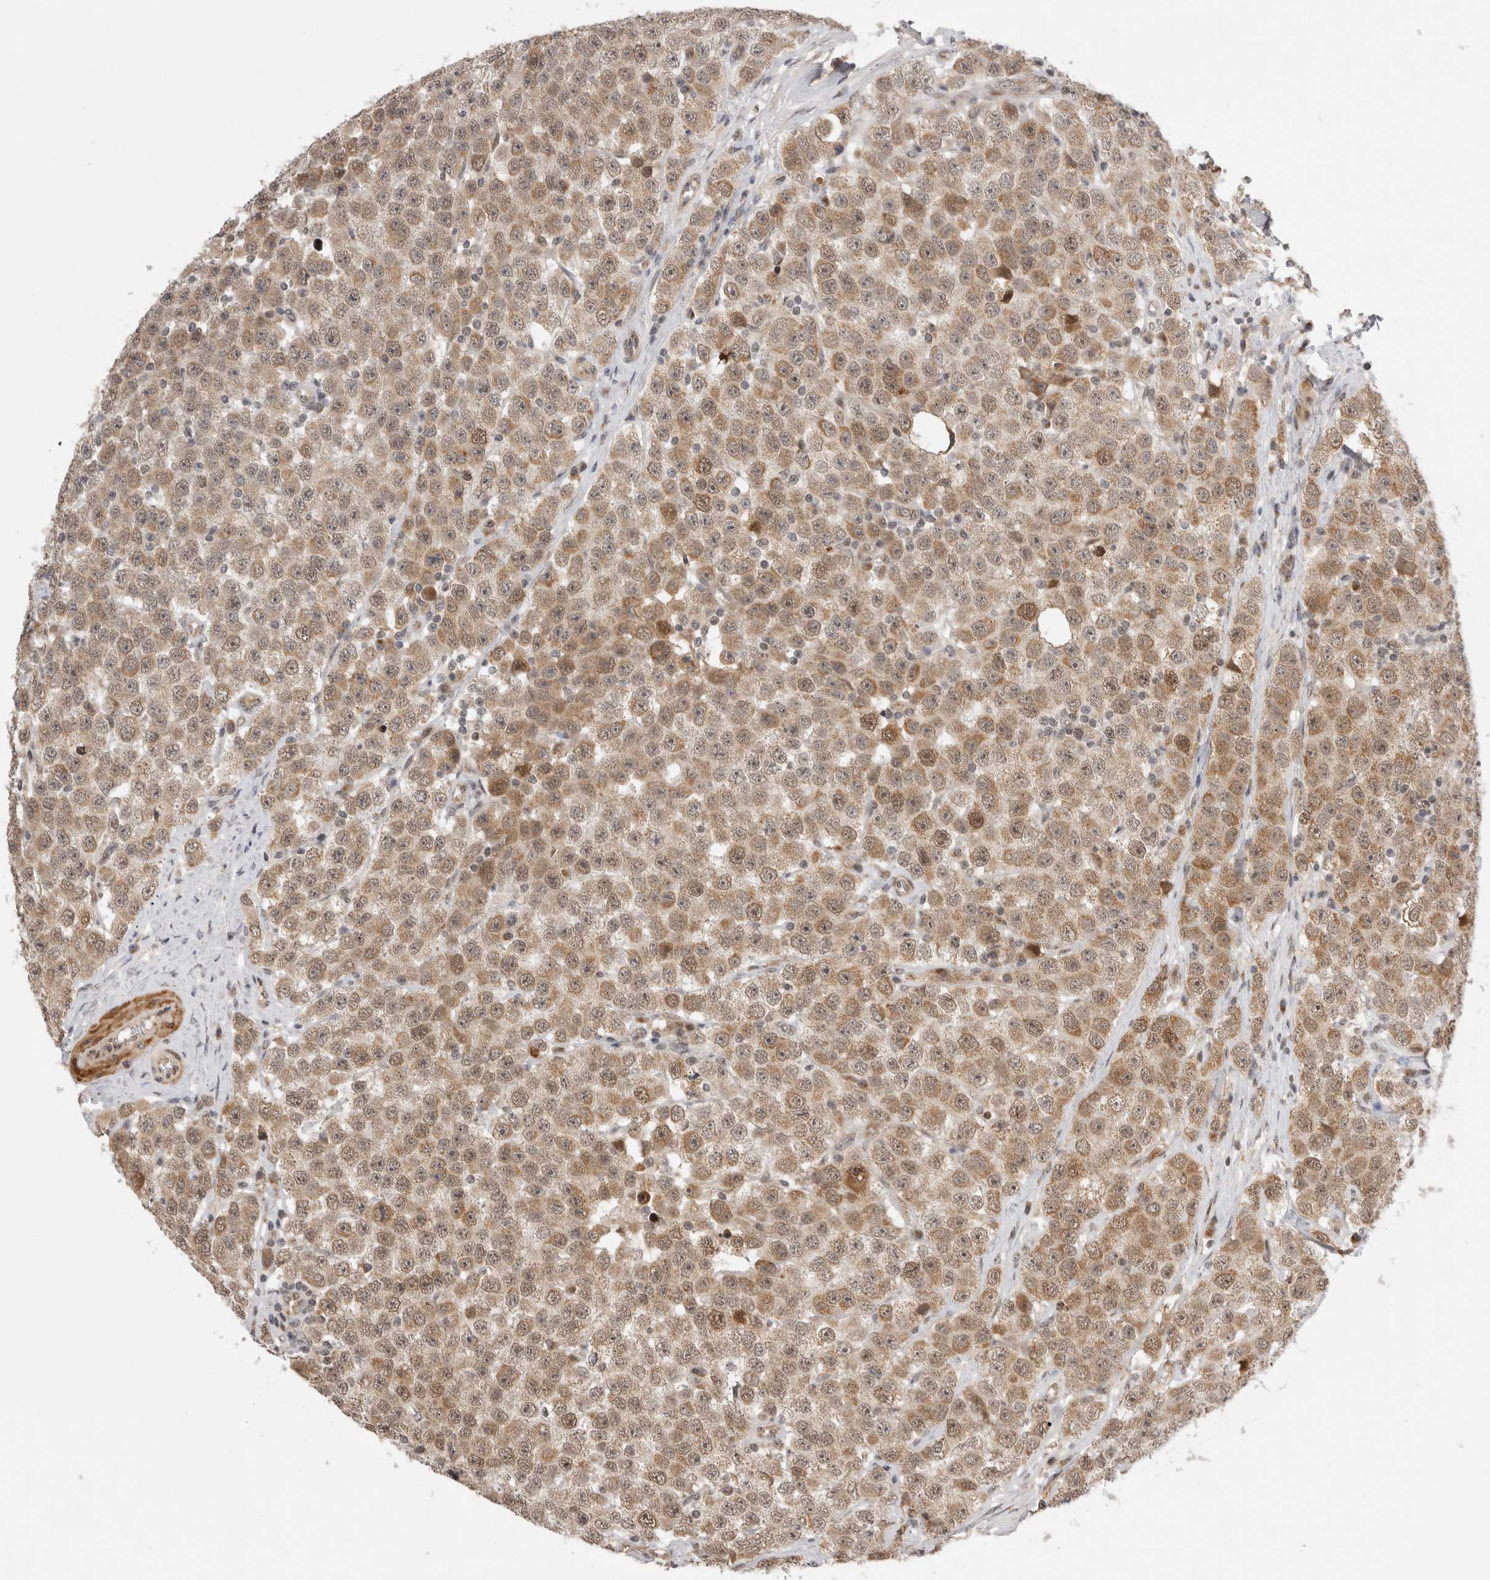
{"staining": {"intensity": "moderate", "quantity": ">75%", "location": "cytoplasmic/membranous,nuclear"}, "tissue": "testis cancer", "cell_type": "Tumor cells", "image_type": "cancer", "snomed": [{"axis": "morphology", "description": "Seminoma, NOS"}, {"axis": "morphology", "description": "Carcinoma, Embryonal, NOS"}, {"axis": "topography", "description": "Testis"}], "caption": "Brown immunohistochemical staining in human testis cancer (embryonal carcinoma) shows moderate cytoplasmic/membranous and nuclear positivity in approximately >75% of tumor cells. The protein of interest is stained brown, and the nuclei are stained in blue (DAB (3,3'-diaminobenzidine) IHC with brightfield microscopy, high magnification).", "gene": "TMEM65", "patient": {"sex": "male", "age": 28}}